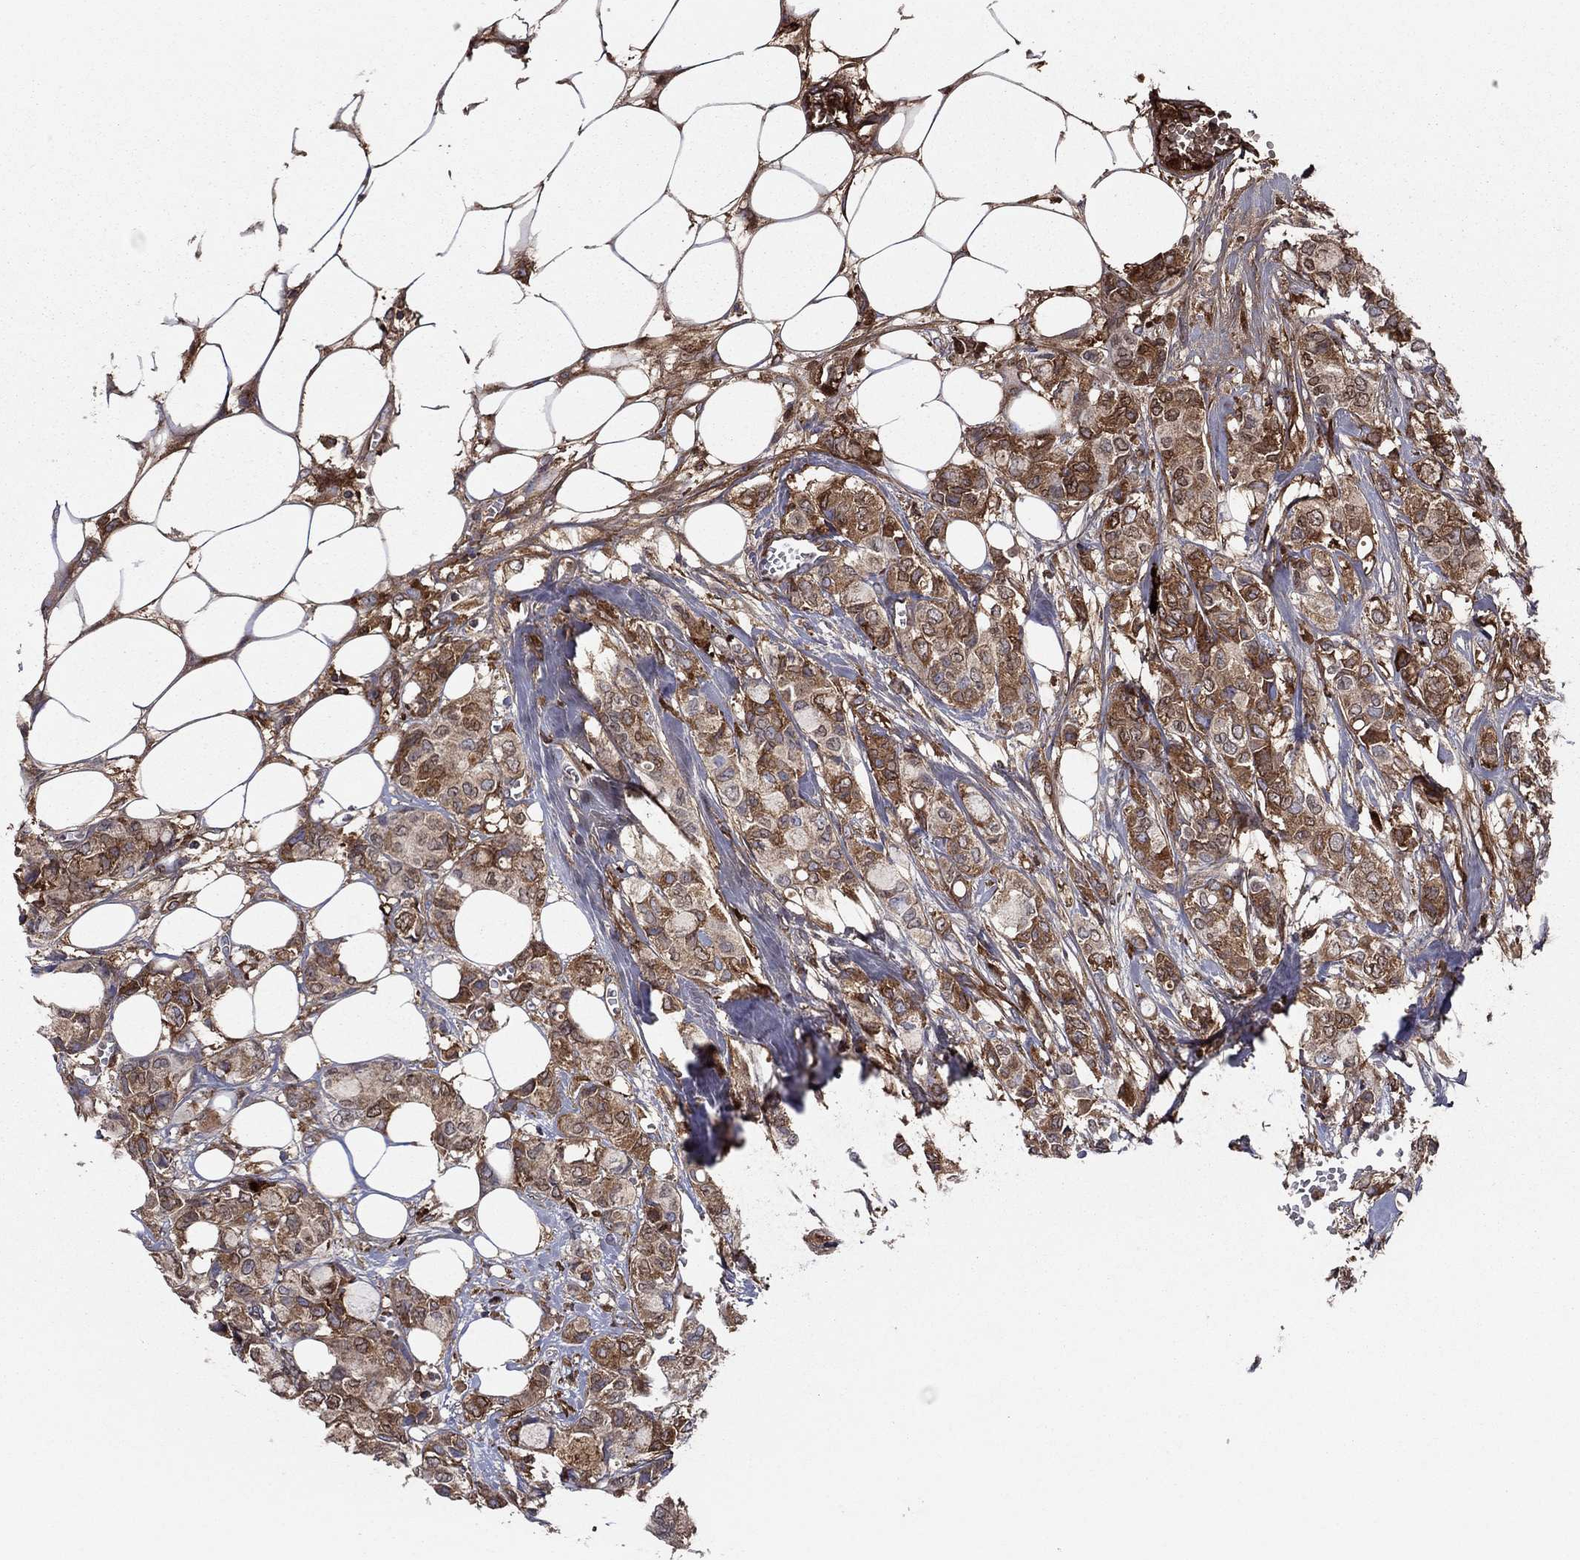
{"staining": {"intensity": "strong", "quantity": ">75%", "location": "cytoplasmic/membranous"}, "tissue": "breast cancer", "cell_type": "Tumor cells", "image_type": "cancer", "snomed": [{"axis": "morphology", "description": "Duct carcinoma"}, {"axis": "topography", "description": "Breast"}], "caption": "Protein expression analysis of intraductal carcinoma (breast) reveals strong cytoplasmic/membranous positivity in about >75% of tumor cells.", "gene": "HPX", "patient": {"sex": "female", "age": 85}}